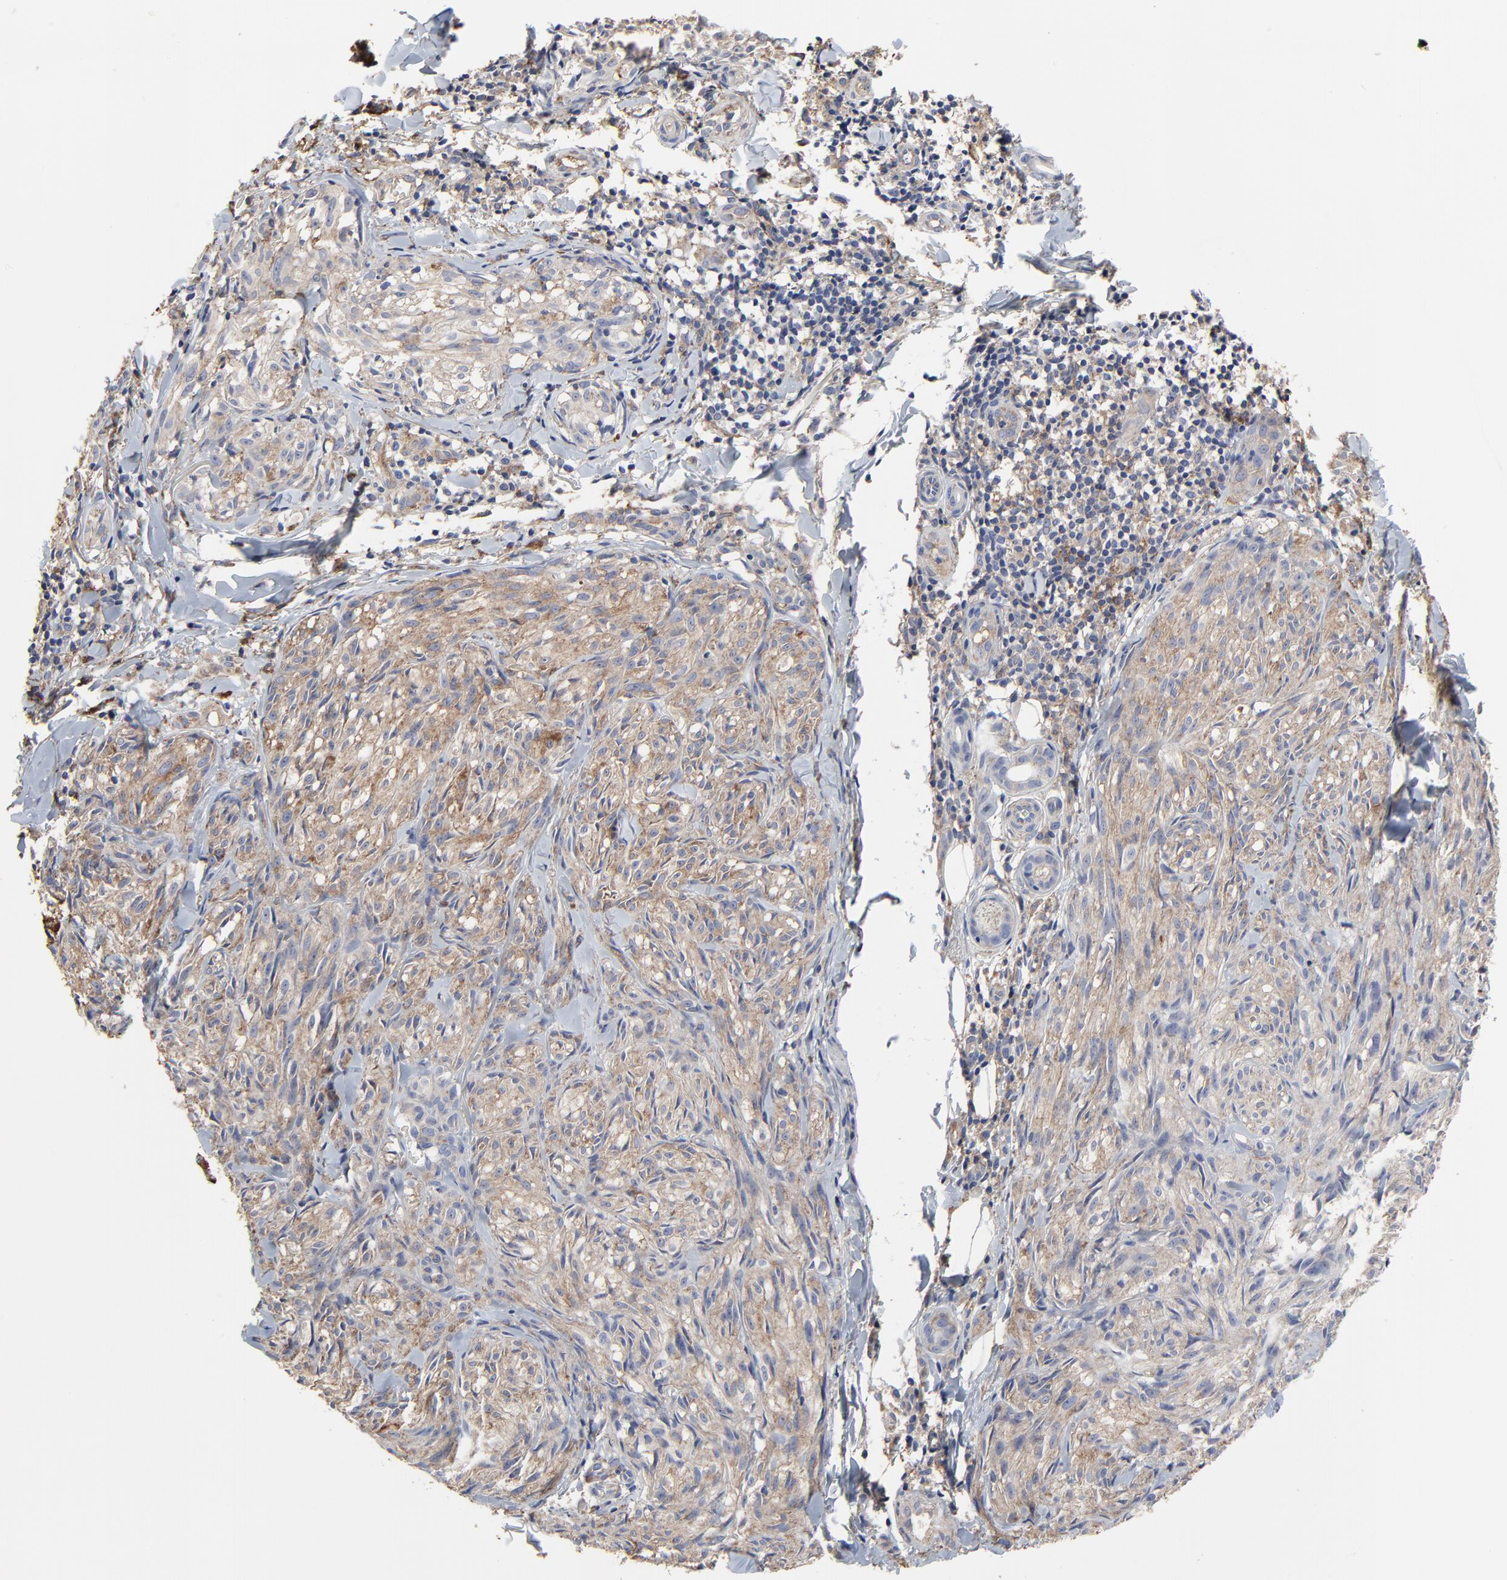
{"staining": {"intensity": "moderate", "quantity": ">75%", "location": "cytoplasmic/membranous"}, "tissue": "melanoma", "cell_type": "Tumor cells", "image_type": "cancer", "snomed": [{"axis": "morphology", "description": "Malignant melanoma, Metastatic site"}, {"axis": "topography", "description": "Skin"}], "caption": "Malignant melanoma (metastatic site) stained with IHC reveals moderate cytoplasmic/membranous expression in about >75% of tumor cells. (IHC, brightfield microscopy, high magnification).", "gene": "NXF3", "patient": {"sex": "female", "age": 66}}